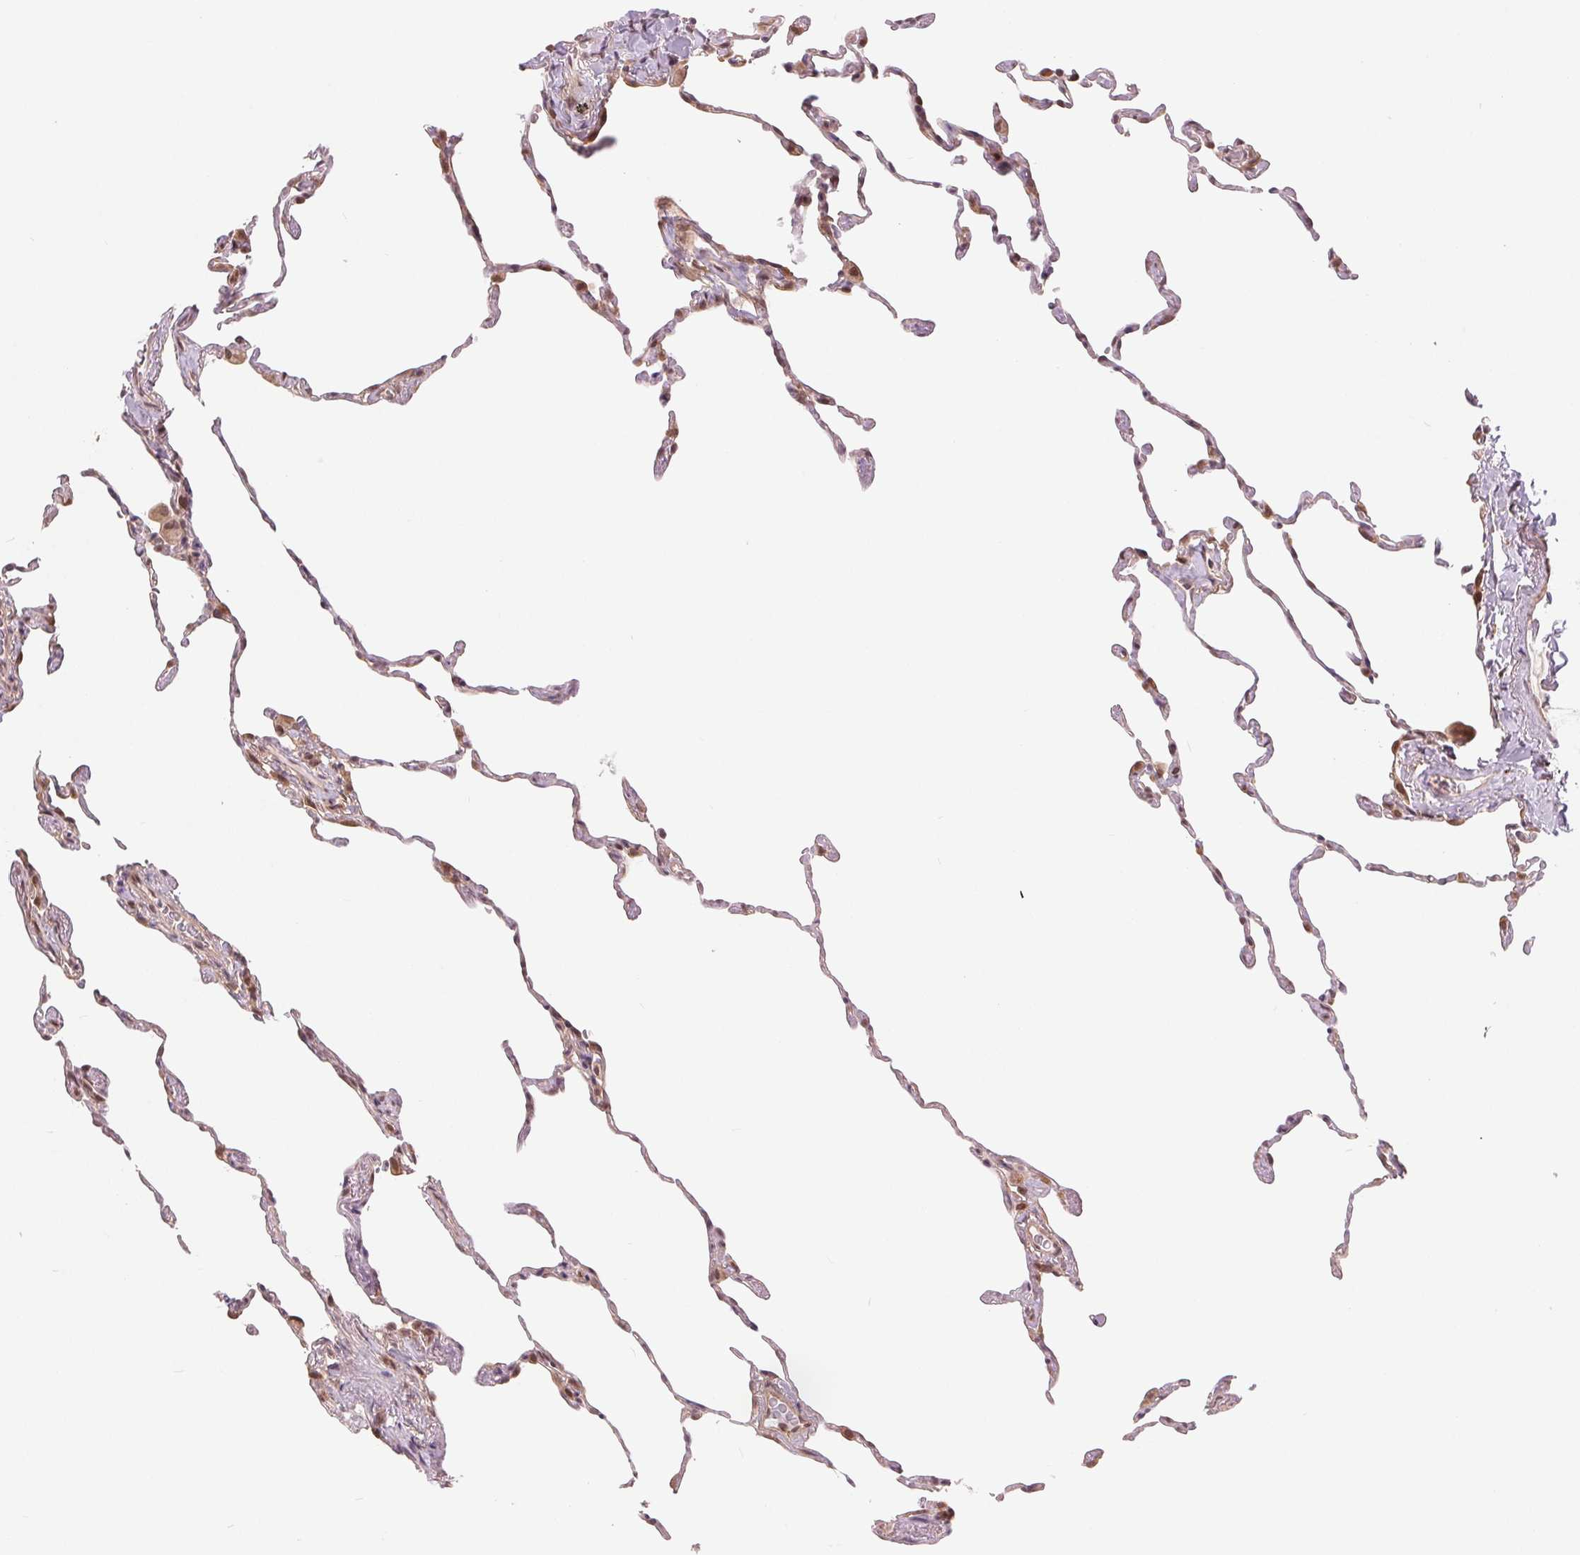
{"staining": {"intensity": "negative", "quantity": "none", "location": "none"}, "tissue": "lung", "cell_type": "Alveolar cells", "image_type": "normal", "snomed": [{"axis": "morphology", "description": "Normal tissue, NOS"}, {"axis": "topography", "description": "Lung"}], "caption": "Alveolar cells show no significant protein positivity in unremarkable lung.", "gene": "ERI3", "patient": {"sex": "female", "age": 57}}